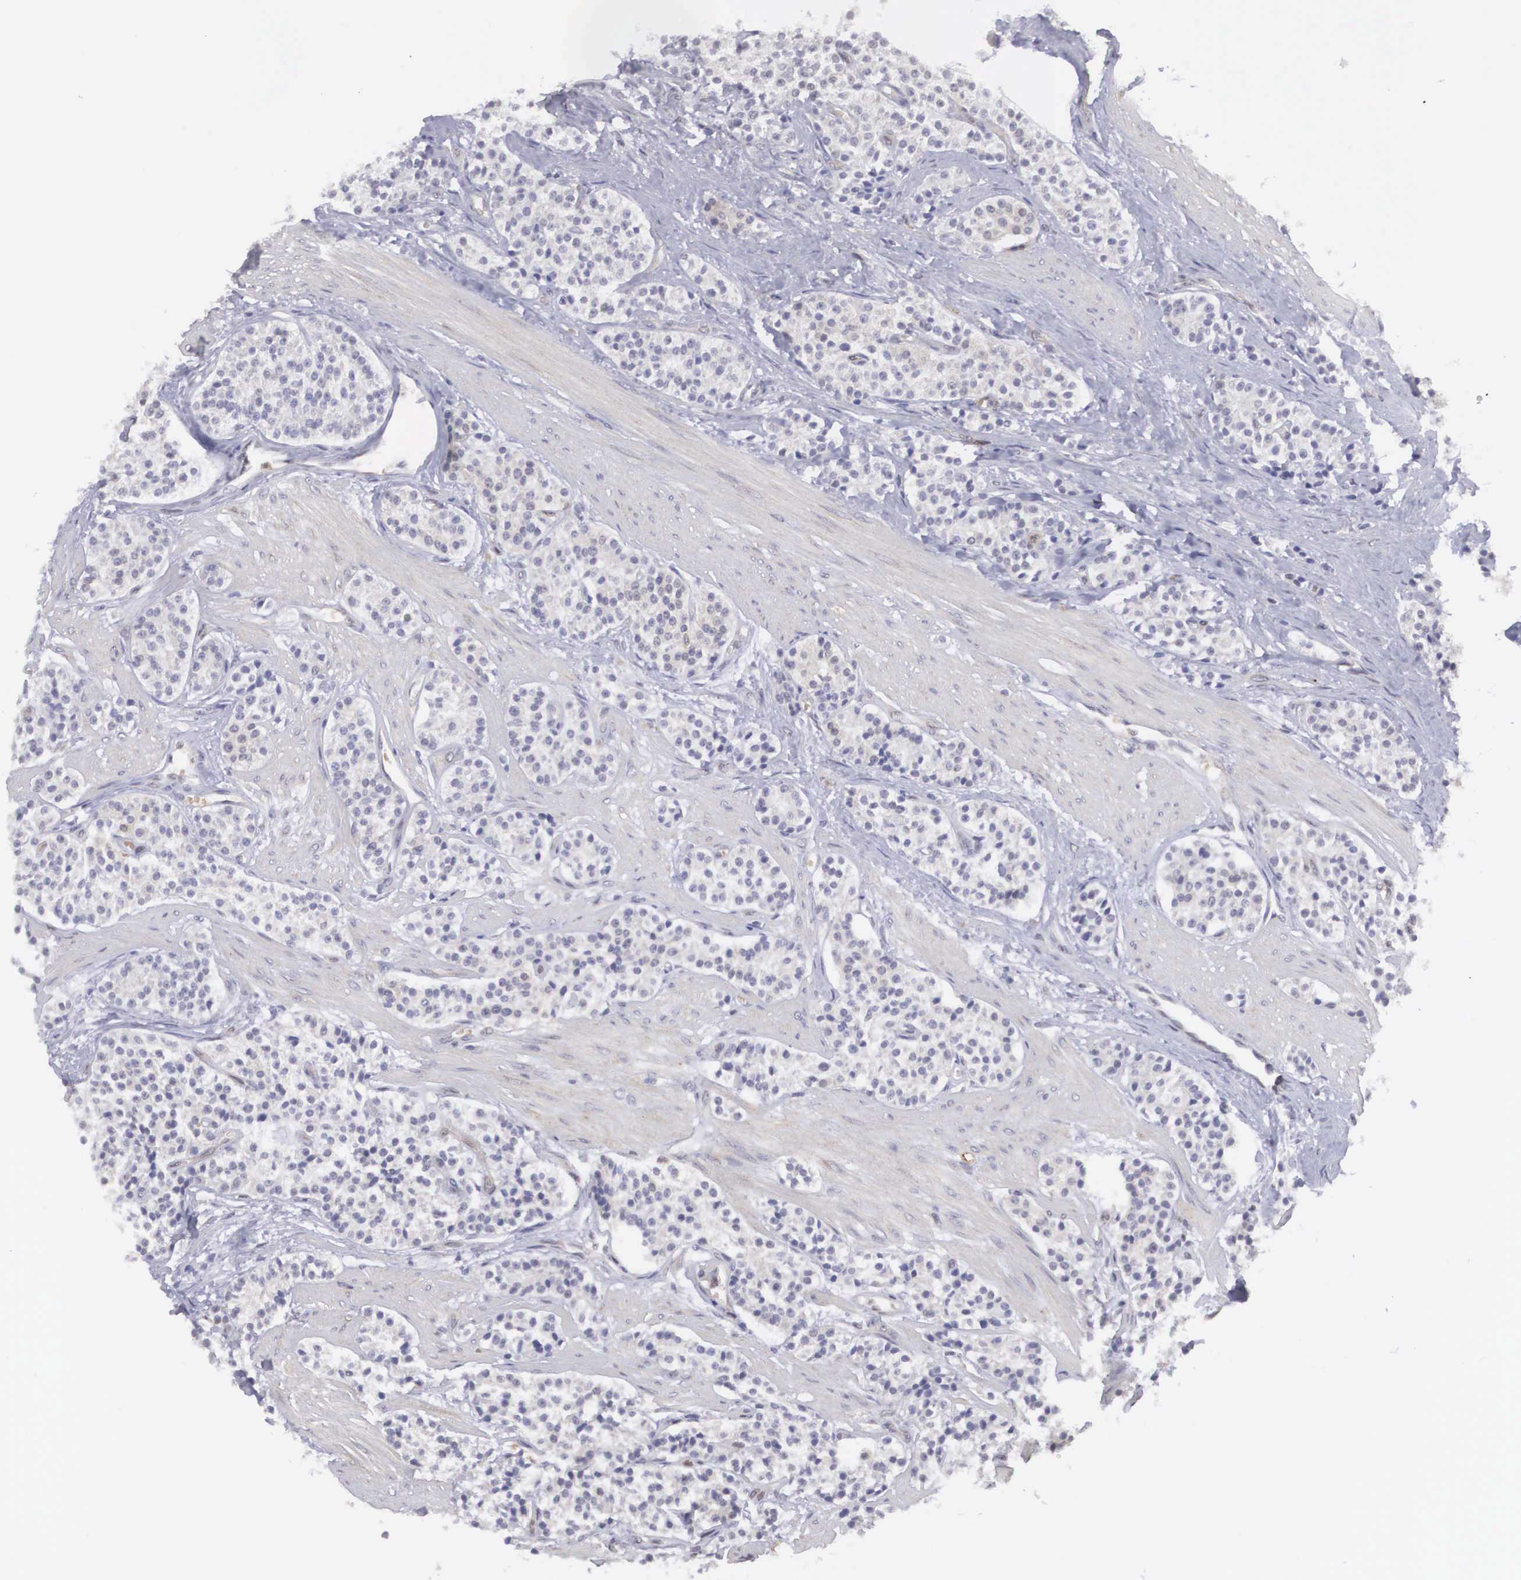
{"staining": {"intensity": "negative", "quantity": "none", "location": "none"}, "tissue": "carcinoid", "cell_type": "Tumor cells", "image_type": "cancer", "snomed": [{"axis": "morphology", "description": "Carcinoid, malignant, NOS"}, {"axis": "topography", "description": "Stomach"}], "caption": "Carcinoid was stained to show a protein in brown. There is no significant expression in tumor cells.", "gene": "ADSL", "patient": {"sex": "female", "age": 76}}